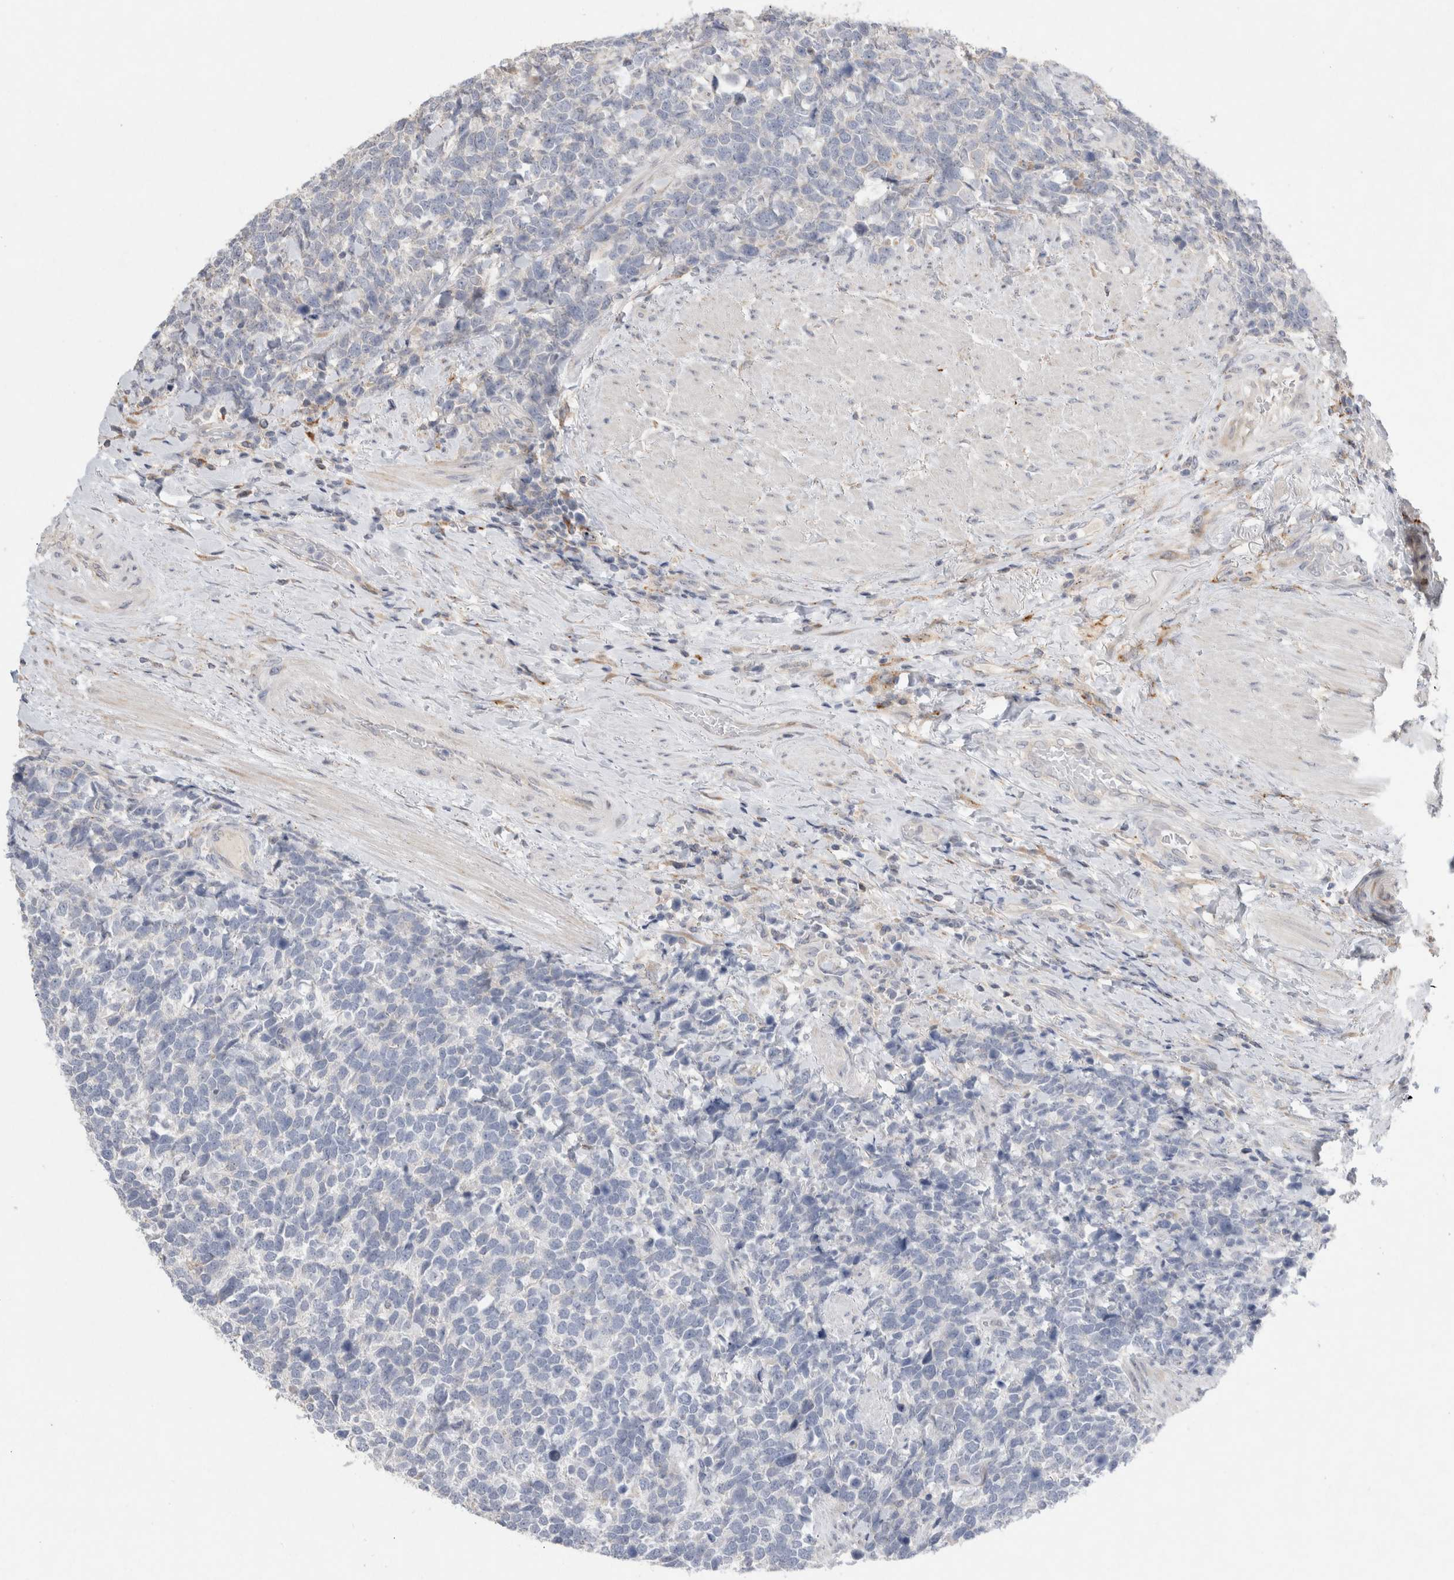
{"staining": {"intensity": "negative", "quantity": "none", "location": "none"}, "tissue": "urothelial cancer", "cell_type": "Tumor cells", "image_type": "cancer", "snomed": [{"axis": "morphology", "description": "Urothelial carcinoma, High grade"}, {"axis": "topography", "description": "Urinary bladder"}], "caption": "The histopathology image exhibits no staining of tumor cells in high-grade urothelial carcinoma.", "gene": "TRMT9B", "patient": {"sex": "female", "age": 82}}